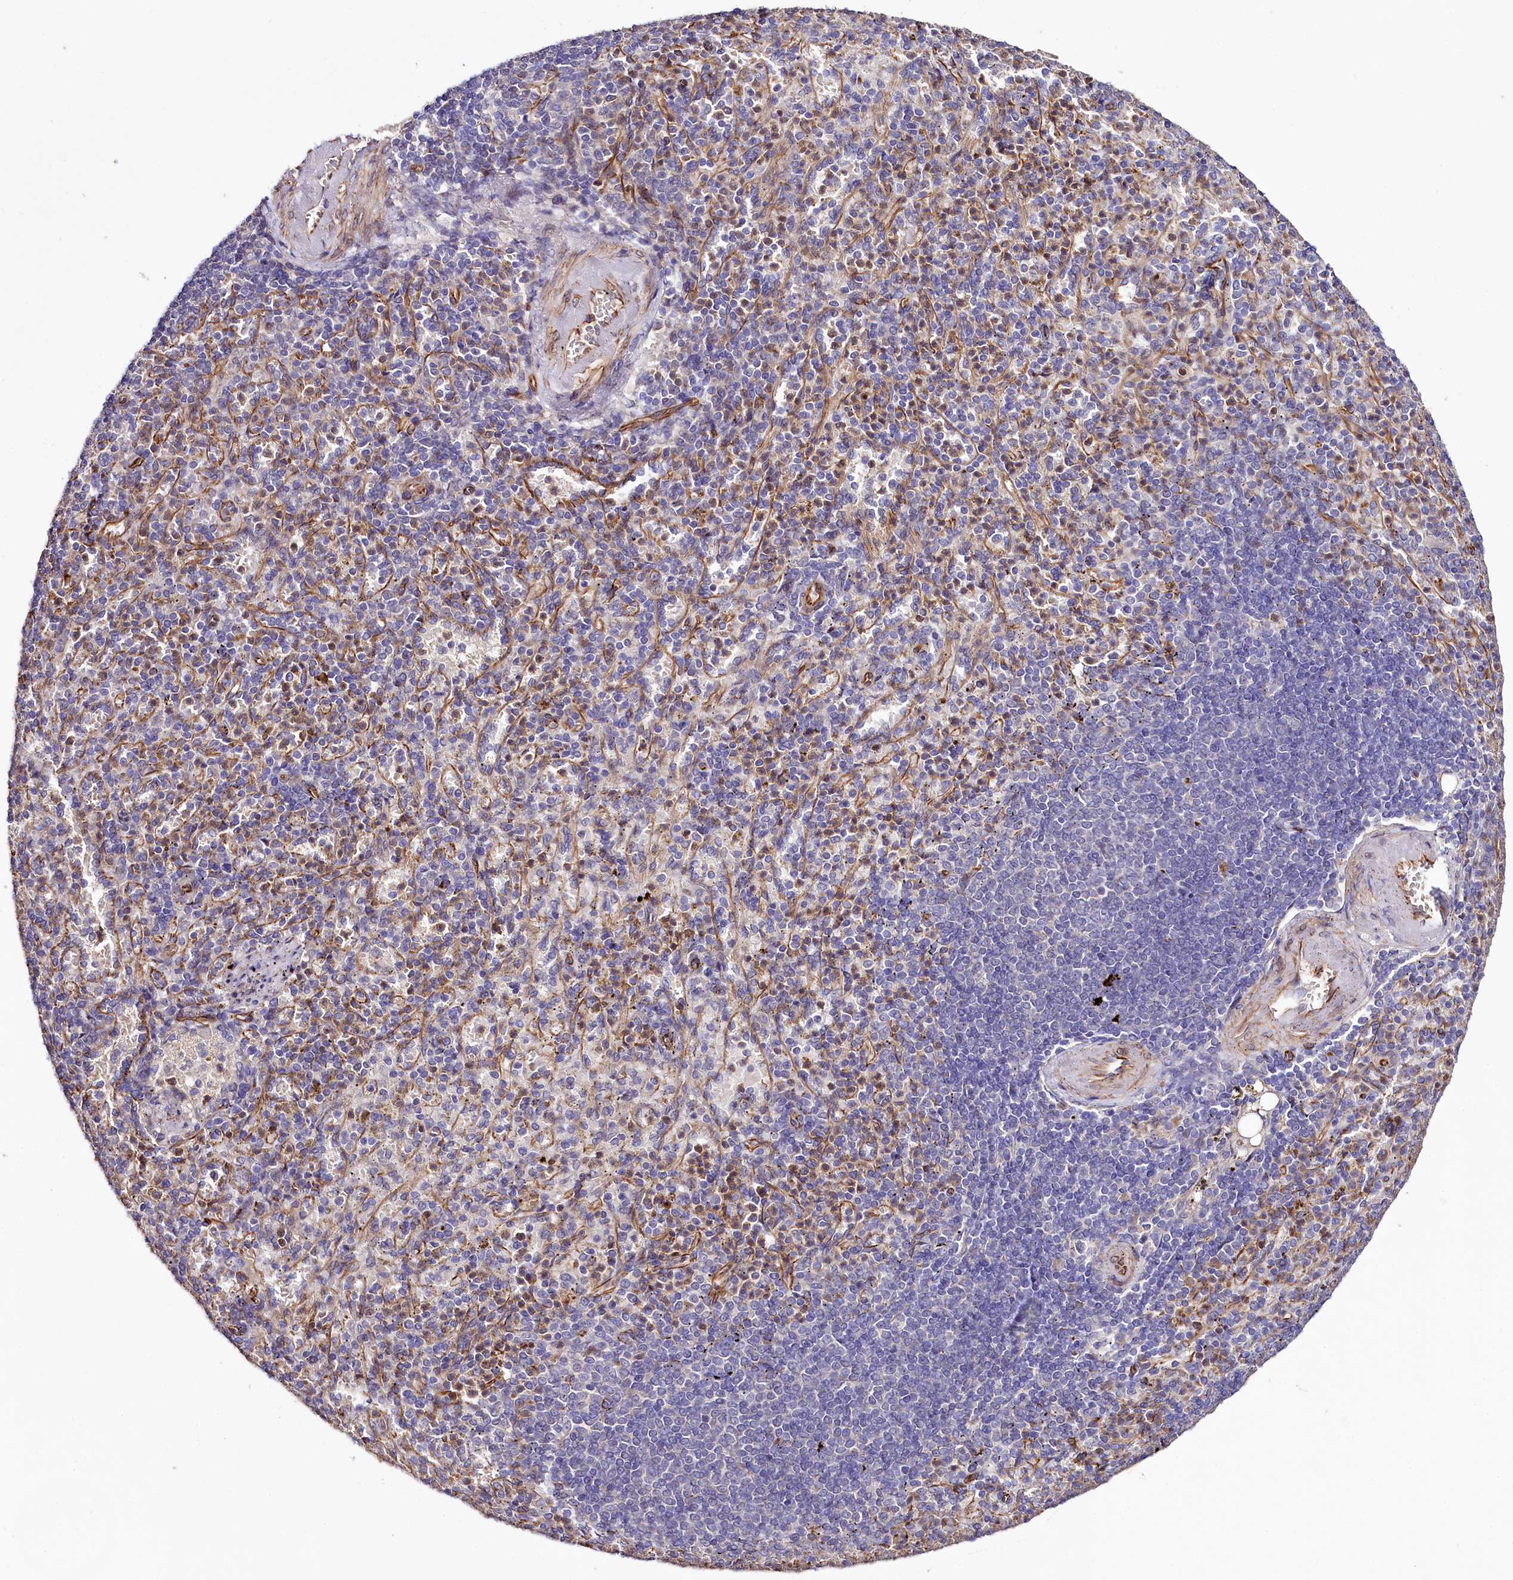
{"staining": {"intensity": "negative", "quantity": "none", "location": "none"}, "tissue": "spleen", "cell_type": "Cells in red pulp", "image_type": "normal", "snomed": [{"axis": "morphology", "description": "Normal tissue, NOS"}, {"axis": "topography", "description": "Spleen"}], "caption": "The histopathology image reveals no significant positivity in cells in red pulp of spleen. The staining is performed using DAB (3,3'-diaminobenzidine) brown chromogen with nuclei counter-stained in using hematoxylin.", "gene": "TTC12", "patient": {"sex": "female", "age": 74}}